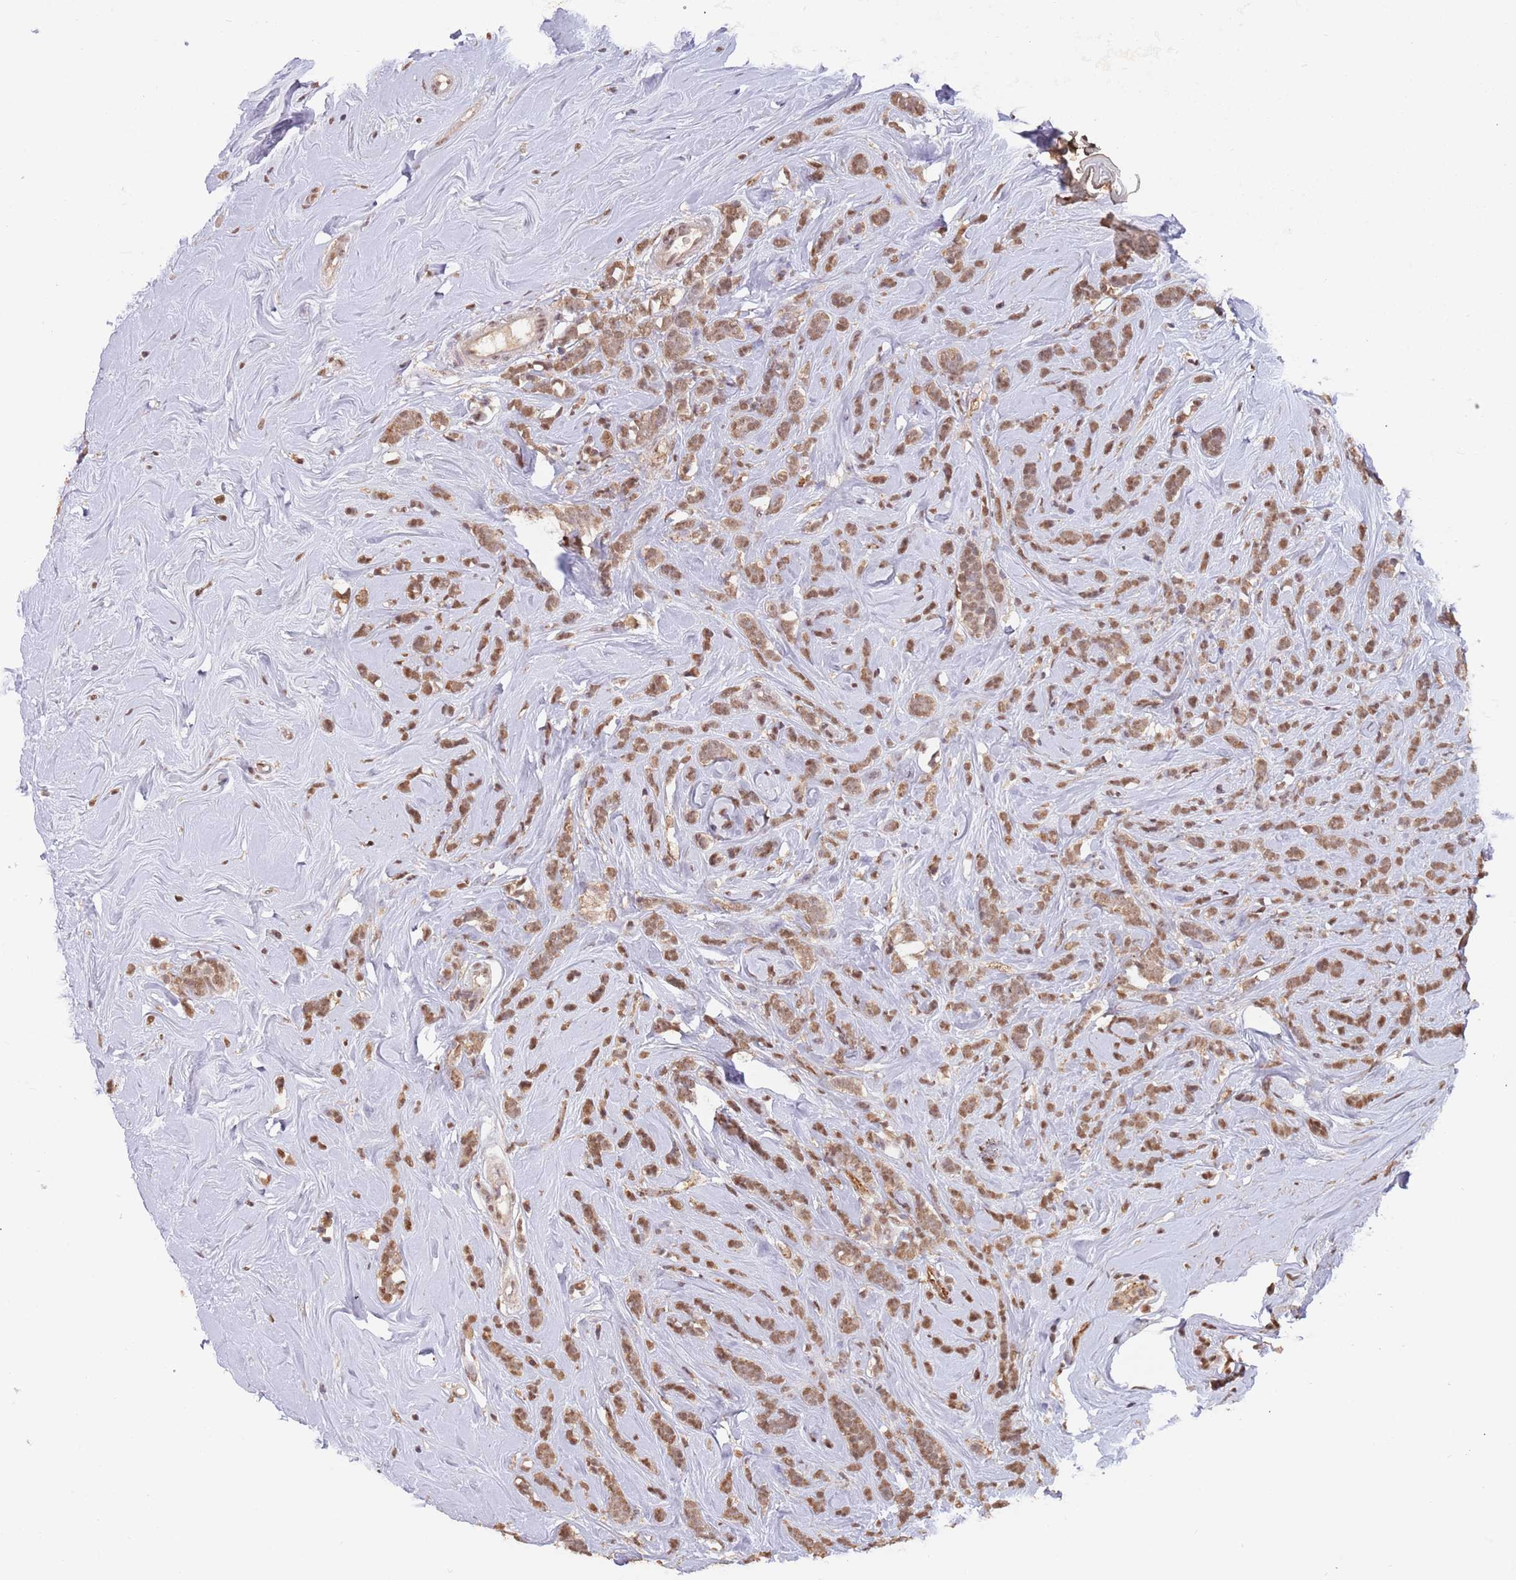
{"staining": {"intensity": "moderate", "quantity": ">75%", "location": "cytoplasmic/membranous,nuclear"}, "tissue": "breast cancer", "cell_type": "Tumor cells", "image_type": "cancer", "snomed": [{"axis": "morphology", "description": "Lobular carcinoma"}, {"axis": "topography", "description": "Breast"}], "caption": "Brown immunohistochemical staining in lobular carcinoma (breast) demonstrates moderate cytoplasmic/membranous and nuclear expression in about >75% of tumor cells.", "gene": "RFXANK", "patient": {"sex": "female", "age": 58}}